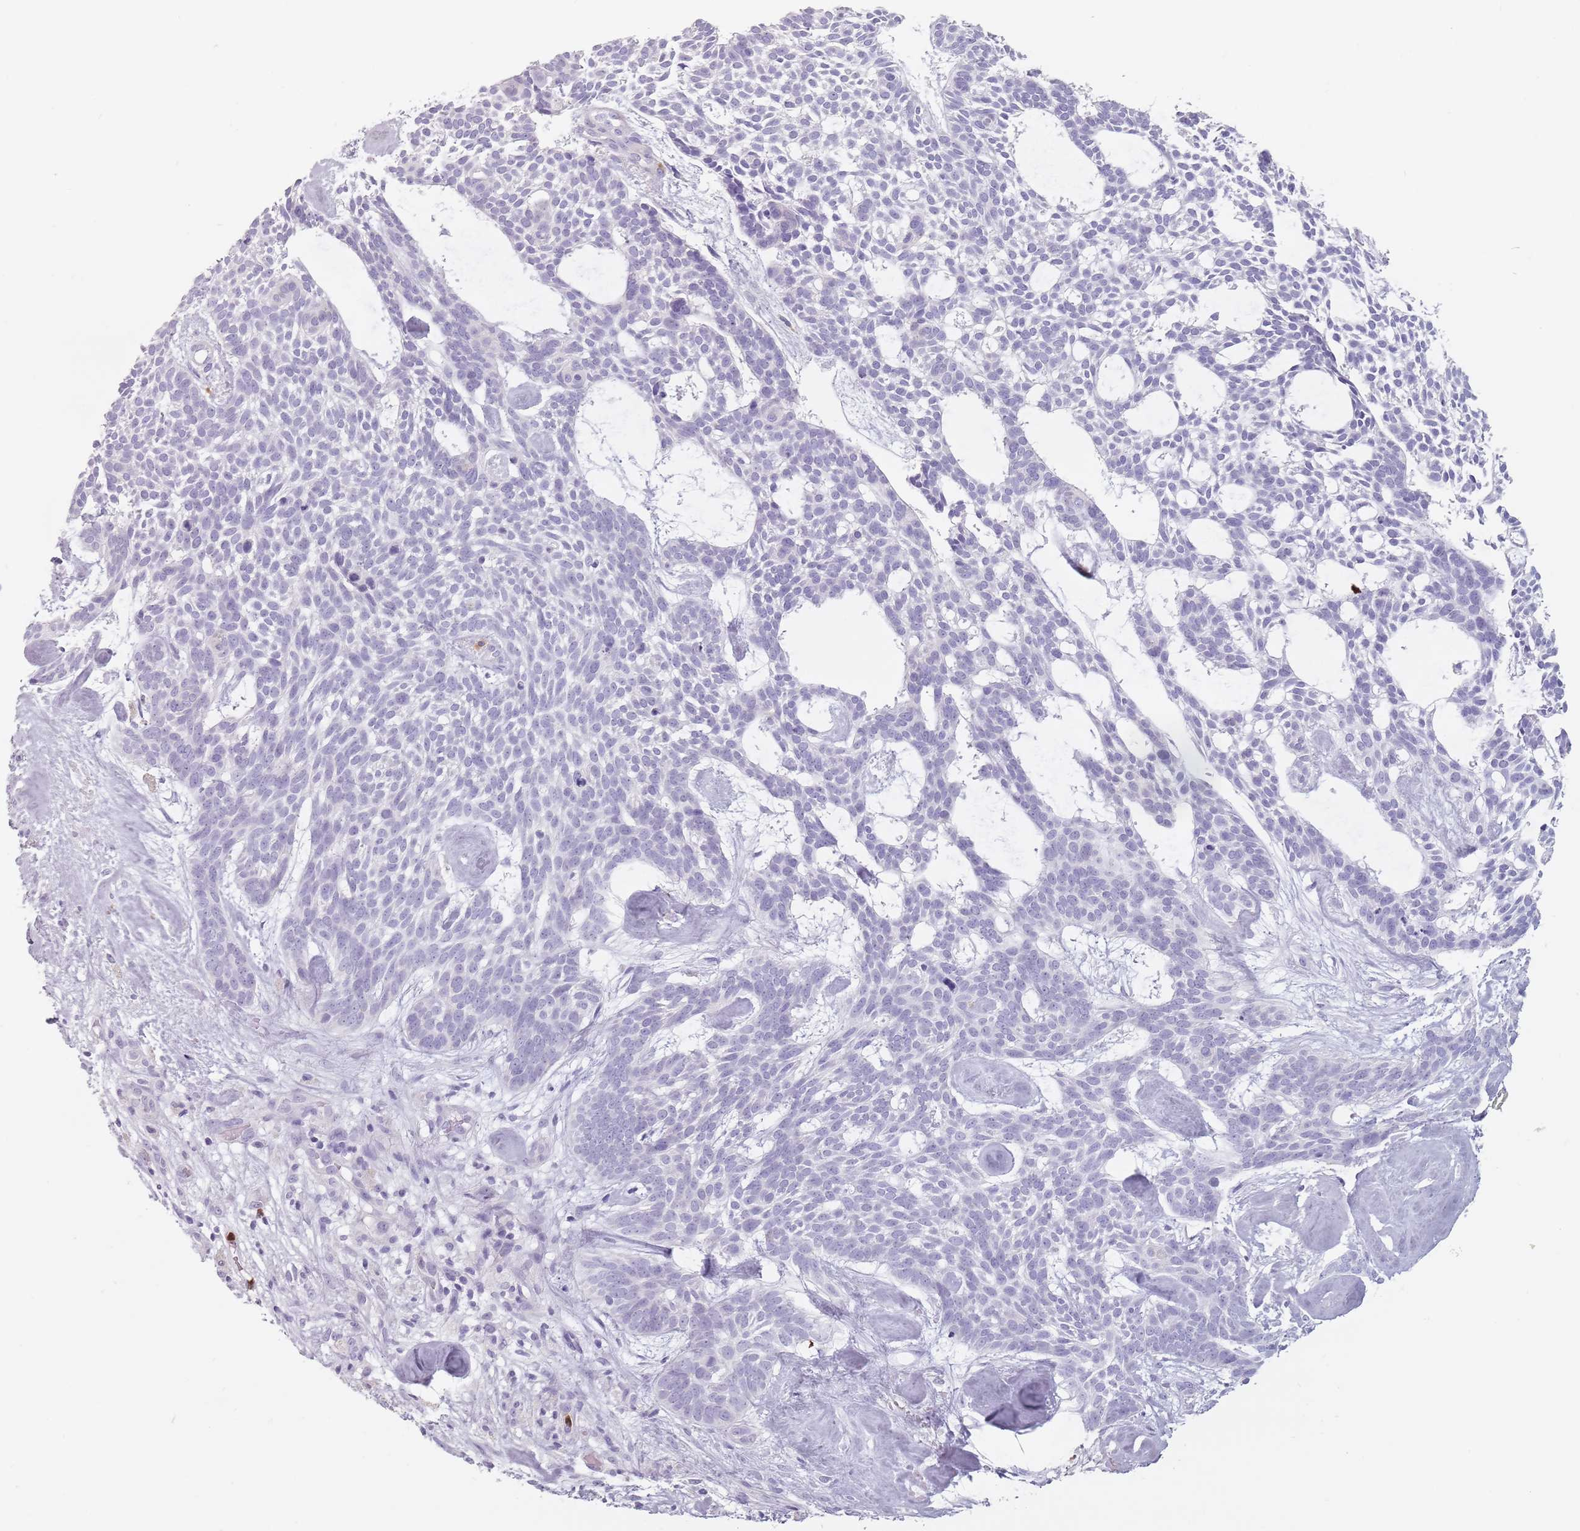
{"staining": {"intensity": "negative", "quantity": "none", "location": "none"}, "tissue": "skin cancer", "cell_type": "Tumor cells", "image_type": "cancer", "snomed": [{"axis": "morphology", "description": "Basal cell carcinoma"}, {"axis": "topography", "description": "Skin"}], "caption": "An image of skin basal cell carcinoma stained for a protein demonstrates no brown staining in tumor cells.", "gene": "ZNF584", "patient": {"sex": "male", "age": 61}}